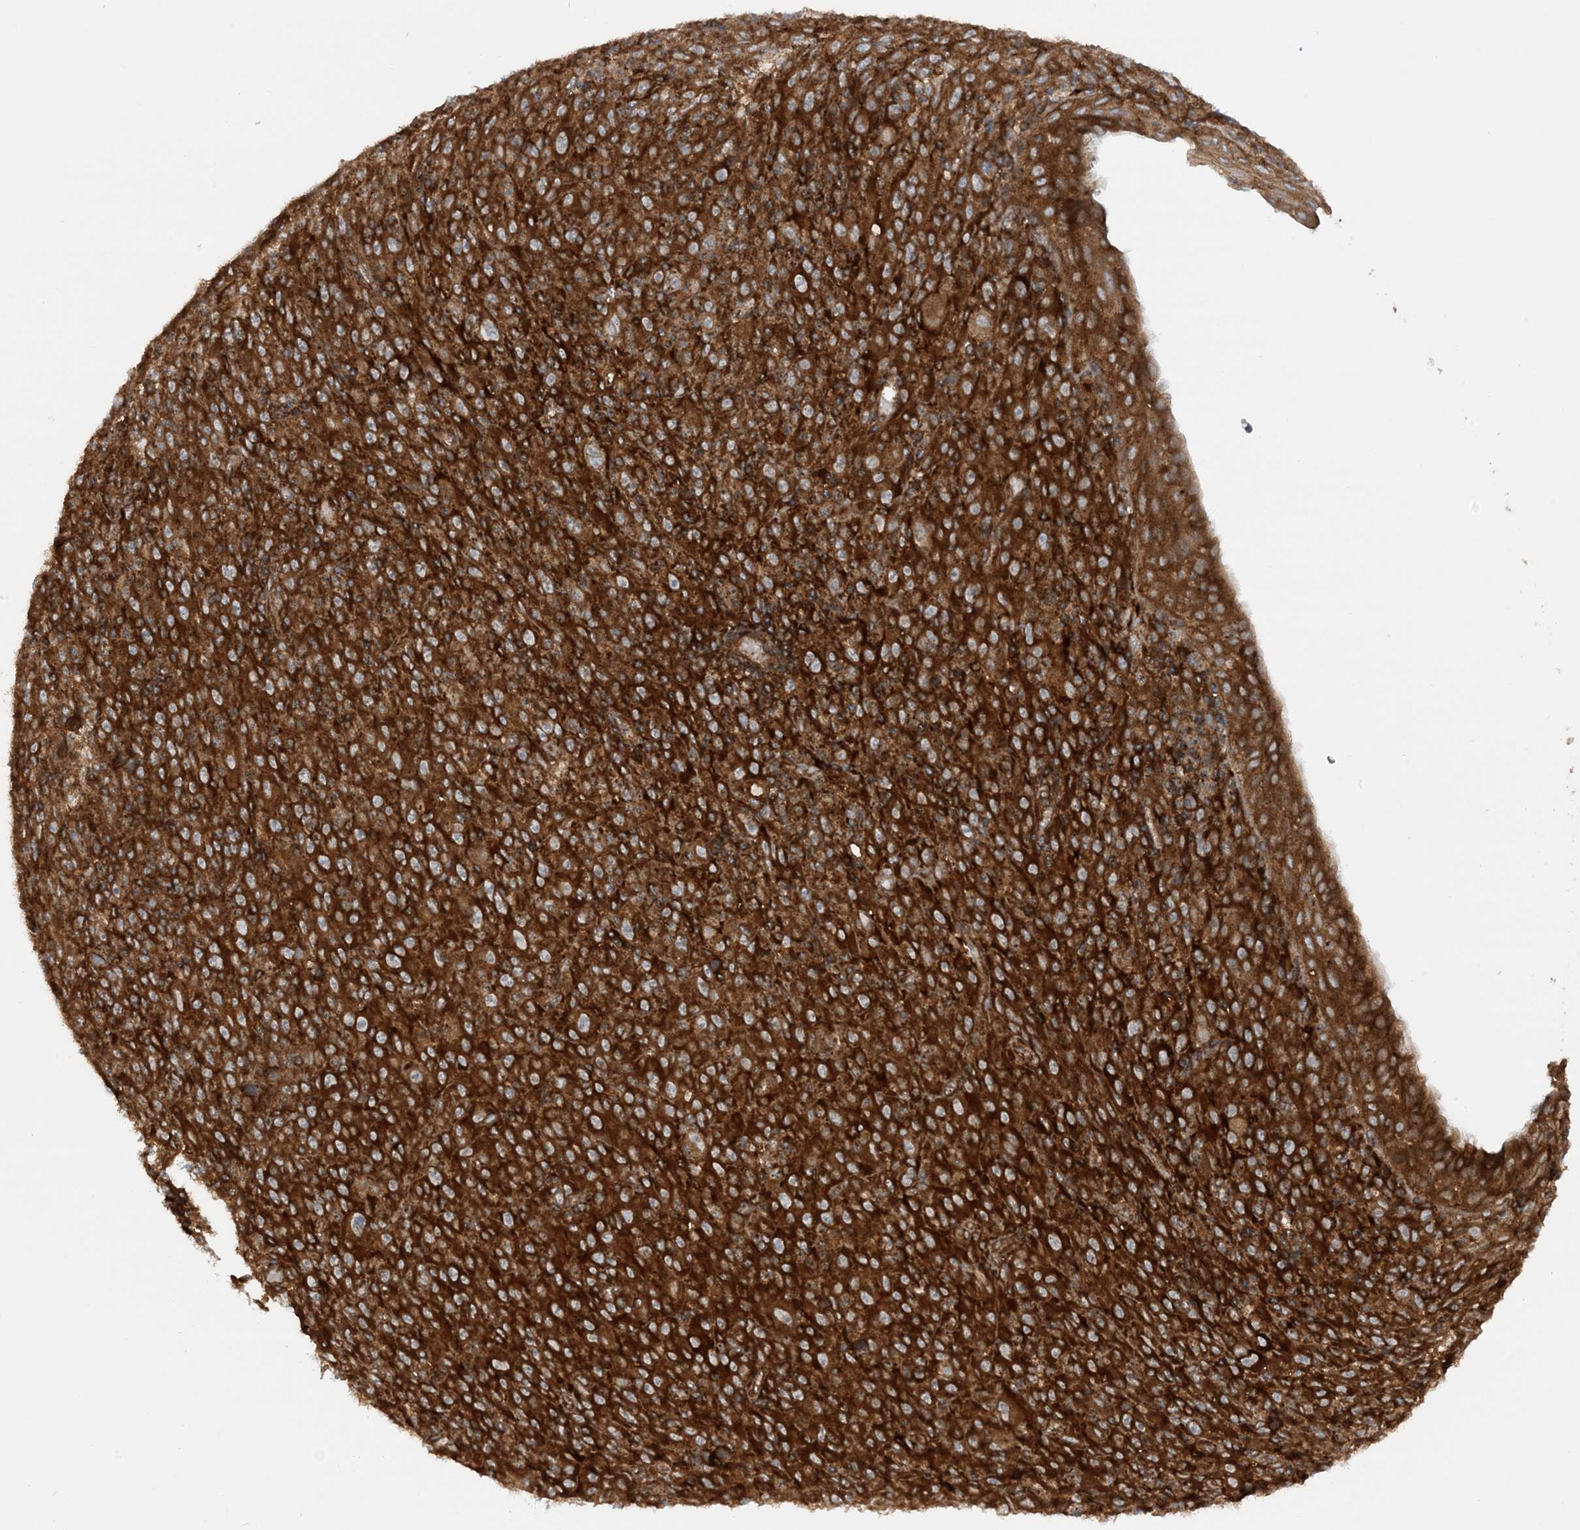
{"staining": {"intensity": "strong", "quantity": ">75%", "location": "cytoplasmic/membranous"}, "tissue": "melanoma", "cell_type": "Tumor cells", "image_type": "cancer", "snomed": [{"axis": "morphology", "description": "Malignant melanoma, Metastatic site"}, {"axis": "topography", "description": "Skin"}], "caption": "Immunohistochemistry (IHC) (DAB (3,3'-diaminobenzidine)) staining of human melanoma displays strong cytoplasmic/membranous protein staining in about >75% of tumor cells.", "gene": "STAM2", "patient": {"sex": "female", "age": 56}}